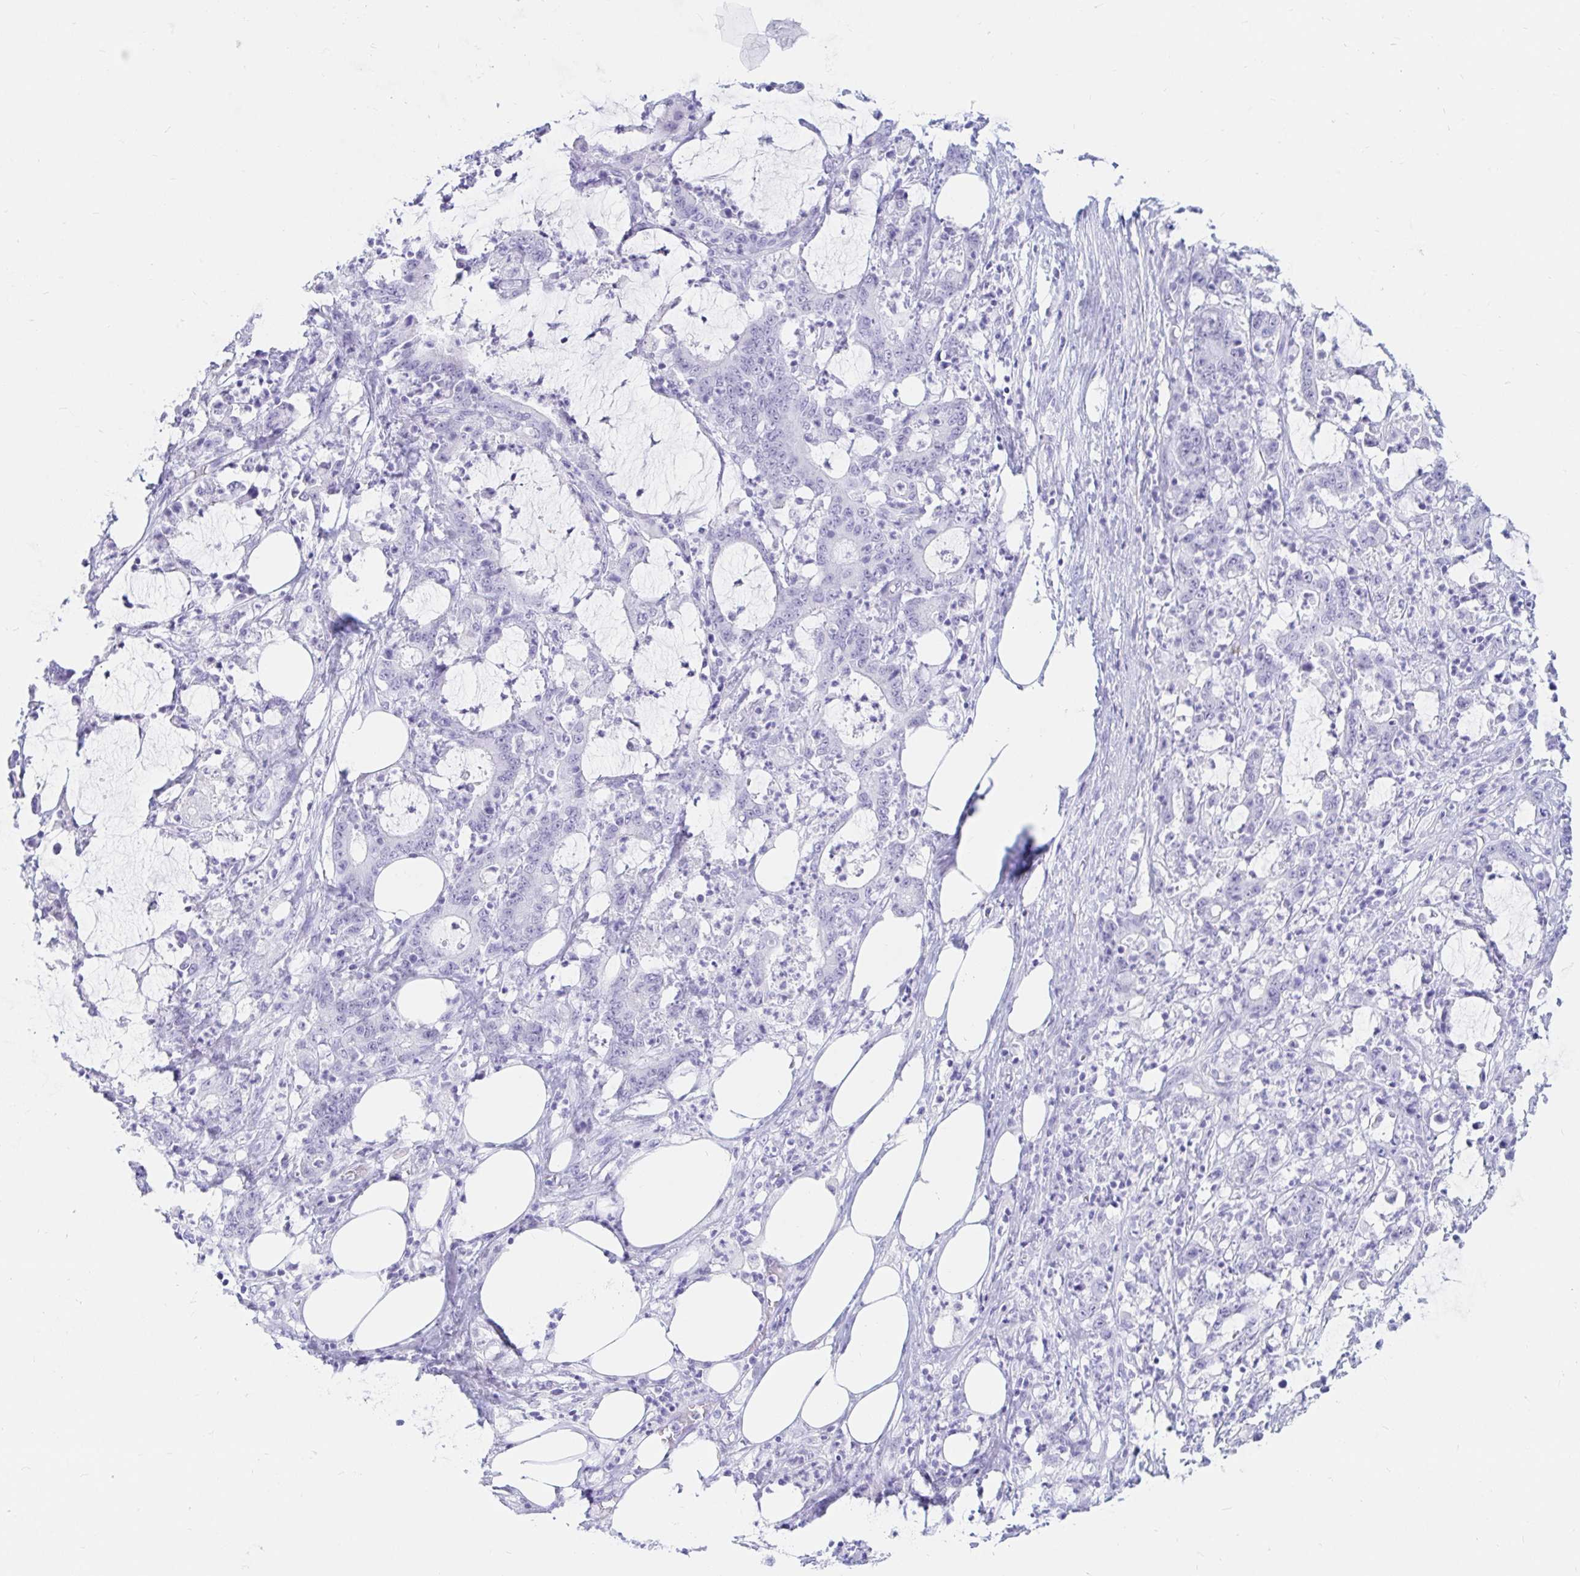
{"staining": {"intensity": "negative", "quantity": "none", "location": "none"}, "tissue": "stomach cancer", "cell_type": "Tumor cells", "image_type": "cancer", "snomed": [{"axis": "morphology", "description": "Adenocarcinoma, NOS"}, {"axis": "topography", "description": "Stomach, upper"}], "caption": "Tumor cells are negative for protein expression in human adenocarcinoma (stomach). The staining is performed using DAB (3,3'-diaminobenzidine) brown chromogen with nuclei counter-stained in using hematoxylin.", "gene": "OR6T1", "patient": {"sex": "male", "age": 68}}